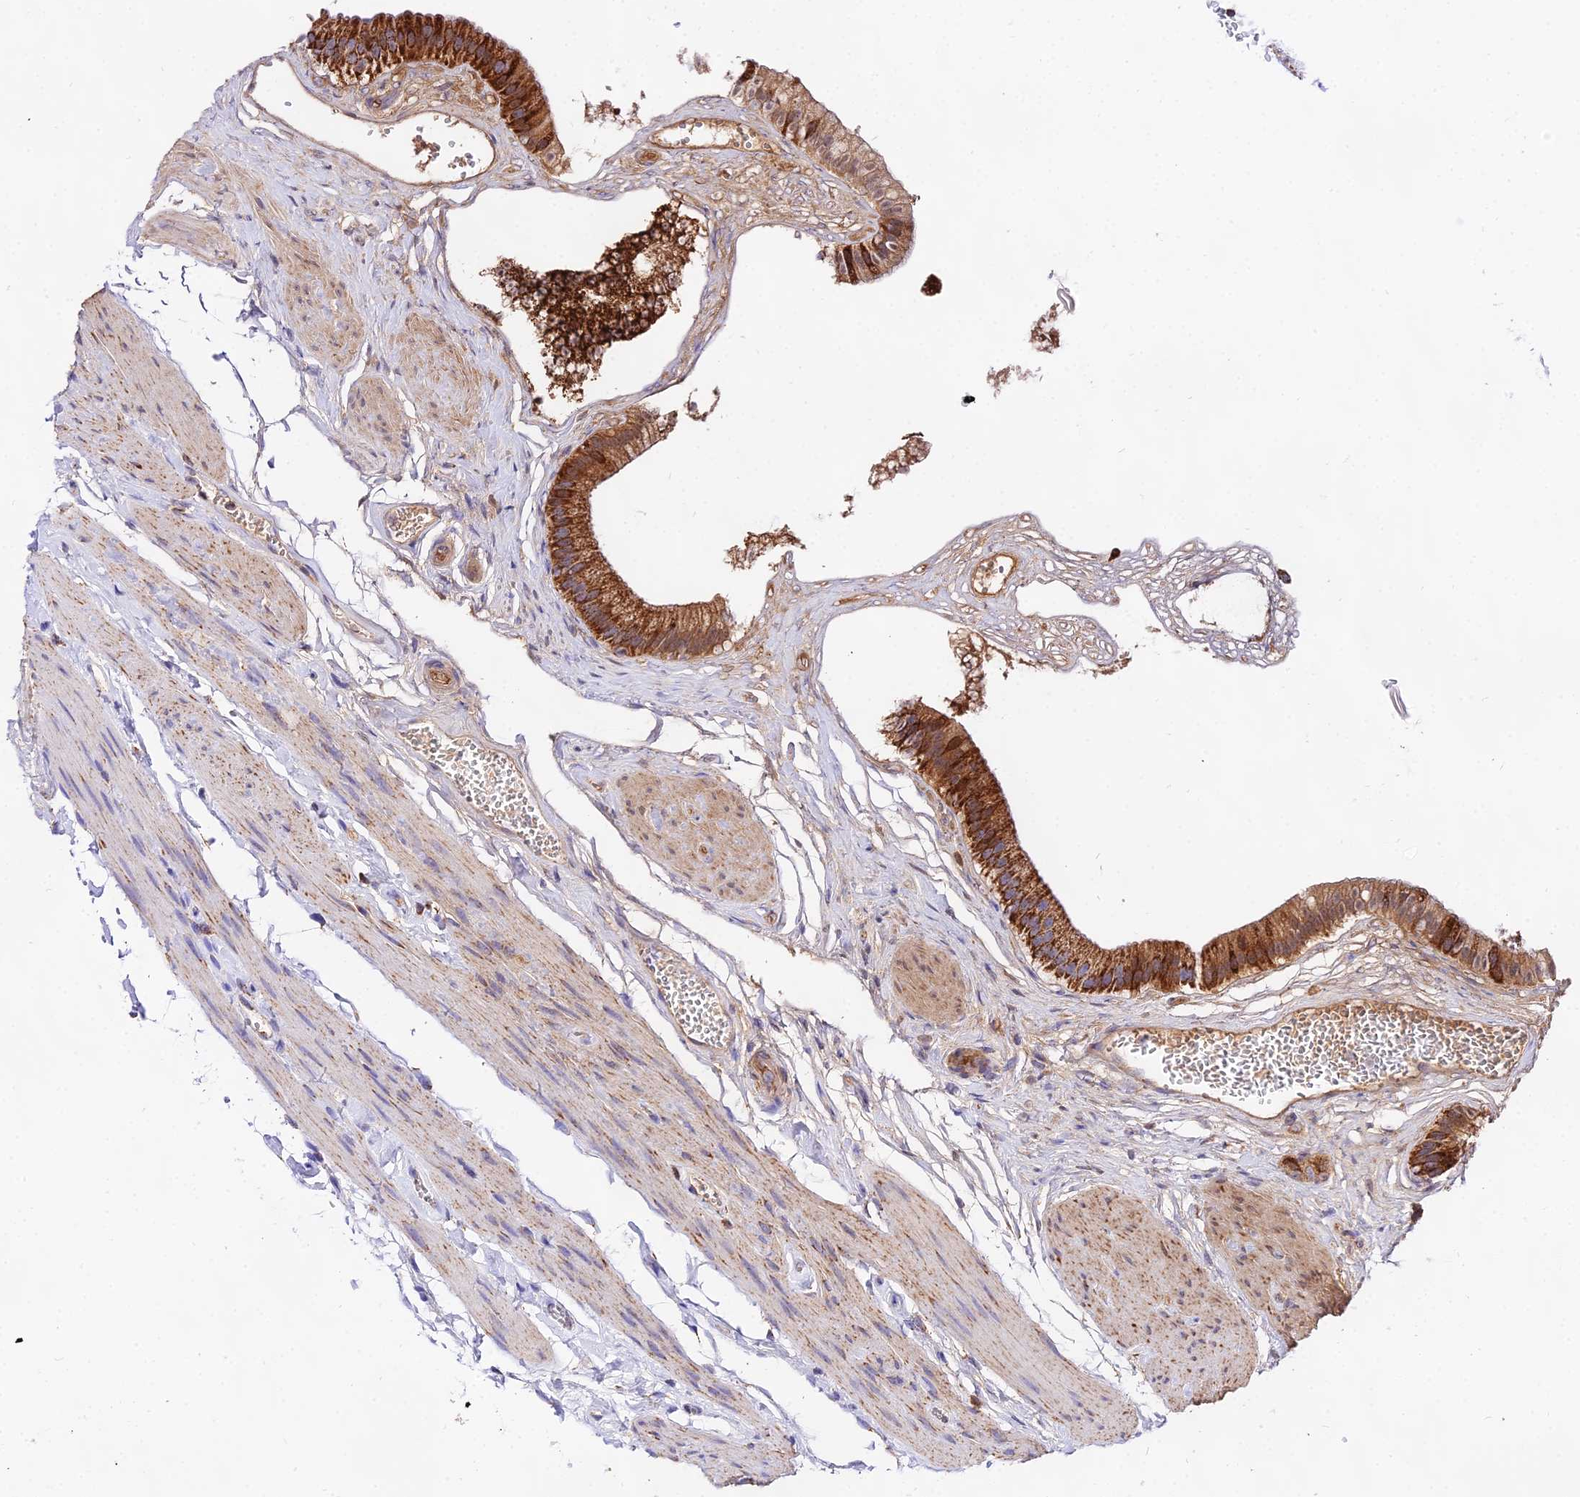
{"staining": {"intensity": "strong", "quantity": ">75%", "location": "cytoplasmic/membranous"}, "tissue": "gallbladder", "cell_type": "Glandular cells", "image_type": "normal", "snomed": [{"axis": "morphology", "description": "Normal tissue, NOS"}, {"axis": "topography", "description": "Gallbladder"}], "caption": "Normal gallbladder was stained to show a protein in brown. There is high levels of strong cytoplasmic/membranous positivity in about >75% of glandular cells.", "gene": "ATP5PD", "patient": {"sex": "female", "age": 54}}